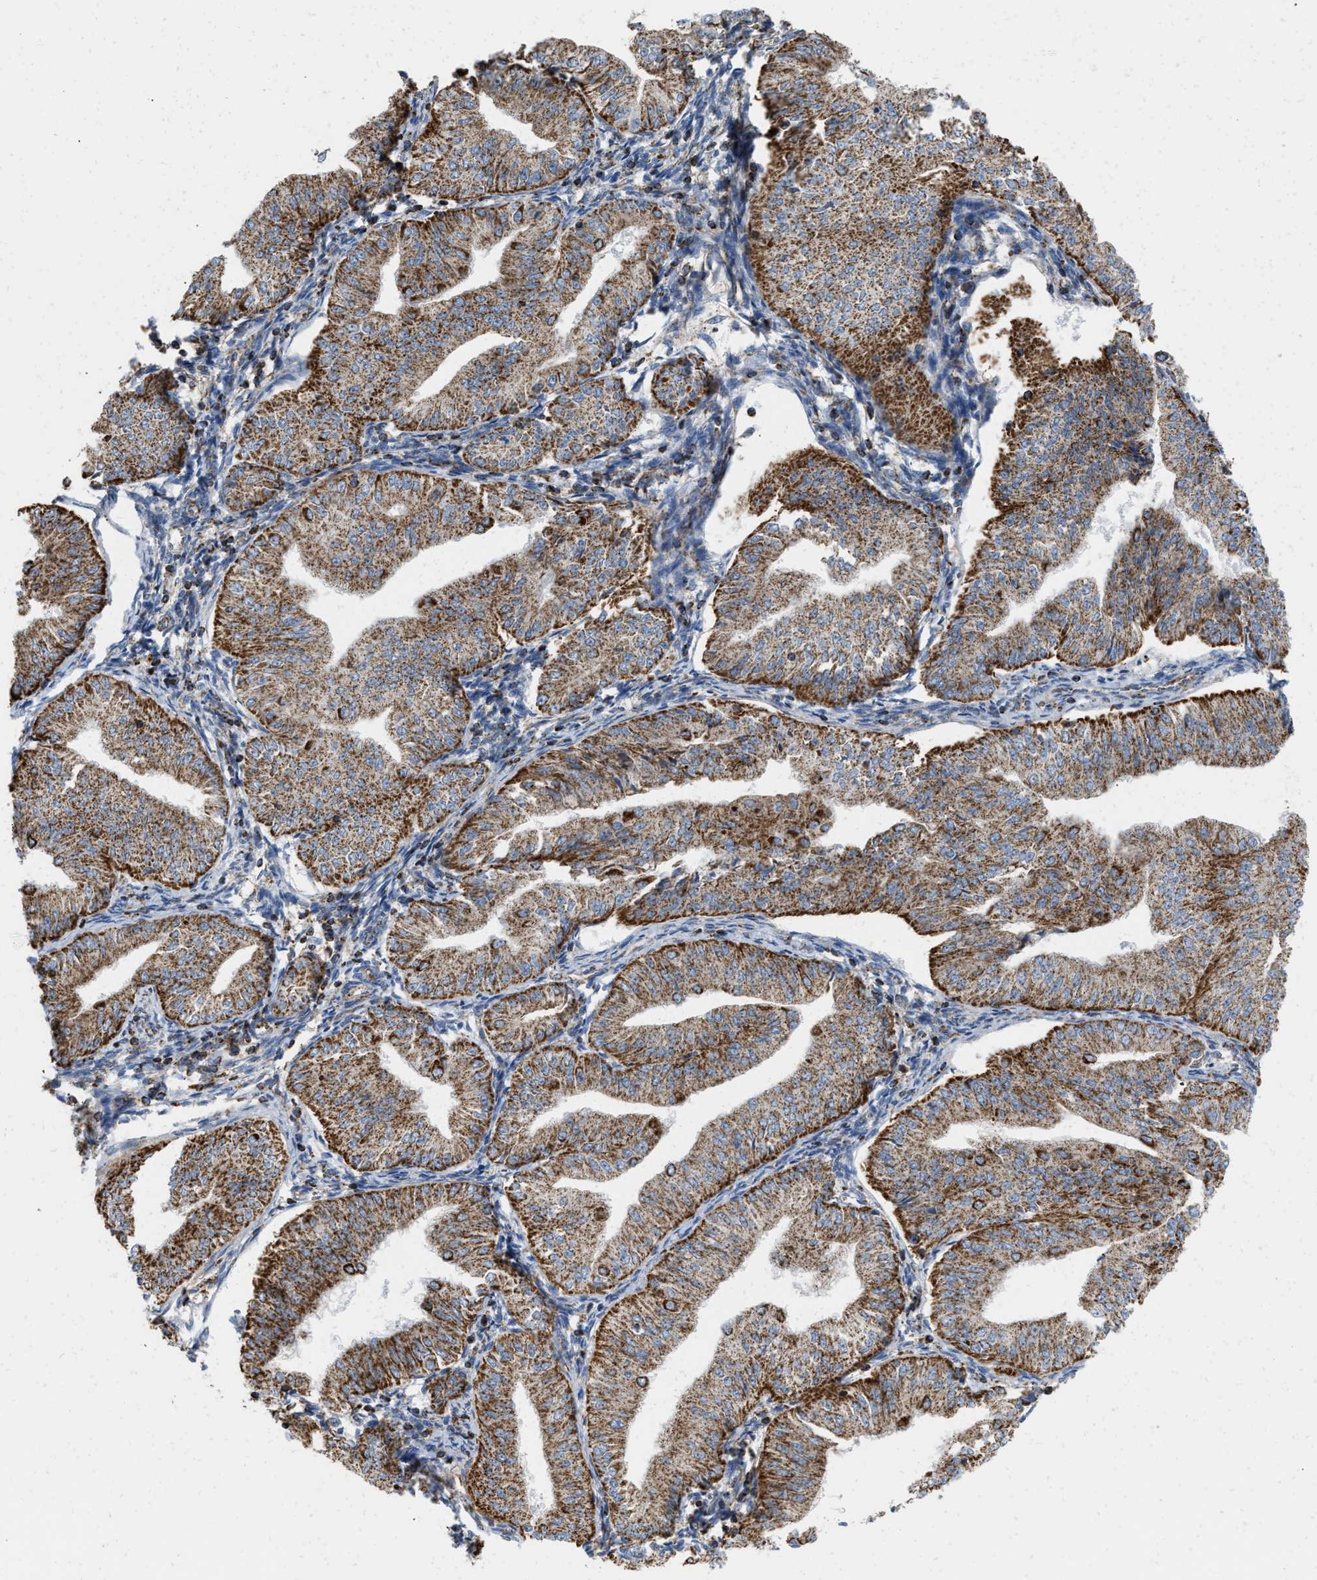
{"staining": {"intensity": "strong", "quantity": ">75%", "location": "cytoplasmic/membranous"}, "tissue": "endometrial cancer", "cell_type": "Tumor cells", "image_type": "cancer", "snomed": [{"axis": "morphology", "description": "Normal tissue, NOS"}, {"axis": "morphology", "description": "Adenocarcinoma, NOS"}, {"axis": "topography", "description": "Endometrium"}], "caption": "A micrograph showing strong cytoplasmic/membranous staining in about >75% of tumor cells in endometrial adenocarcinoma, as visualized by brown immunohistochemical staining.", "gene": "GRB10", "patient": {"sex": "female", "age": 53}}